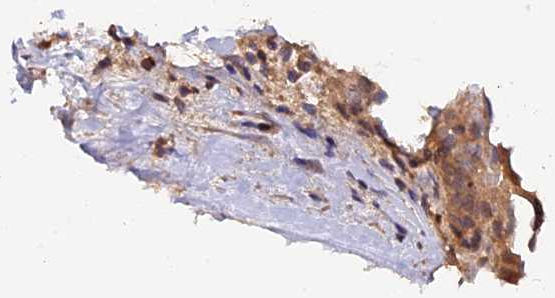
{"staining": {"intensity": "weak", "quantity": ">75%", "location": "cytoplasmic/membranous,nuclear"}, "tissue": "thyroid cancer", "cell_type": "Tumor cells", "image_type": "cancer", "snomed": [{"axis": "morphology", "description": "Normal tissue, NOS"}, {"axis": "morphology", "description": "Papillary adenocarcinoma, NOS"}, {"axis": "topography", "description": "Thyroid gland"}], "caption": "Weak cytoplasmic/membranous and nuclear protein expression is seen in approximately >75% of tumor cells in thyroid cancer.", "gene": "IMPACT", "patient": {"sex": "female", "age": 30}}